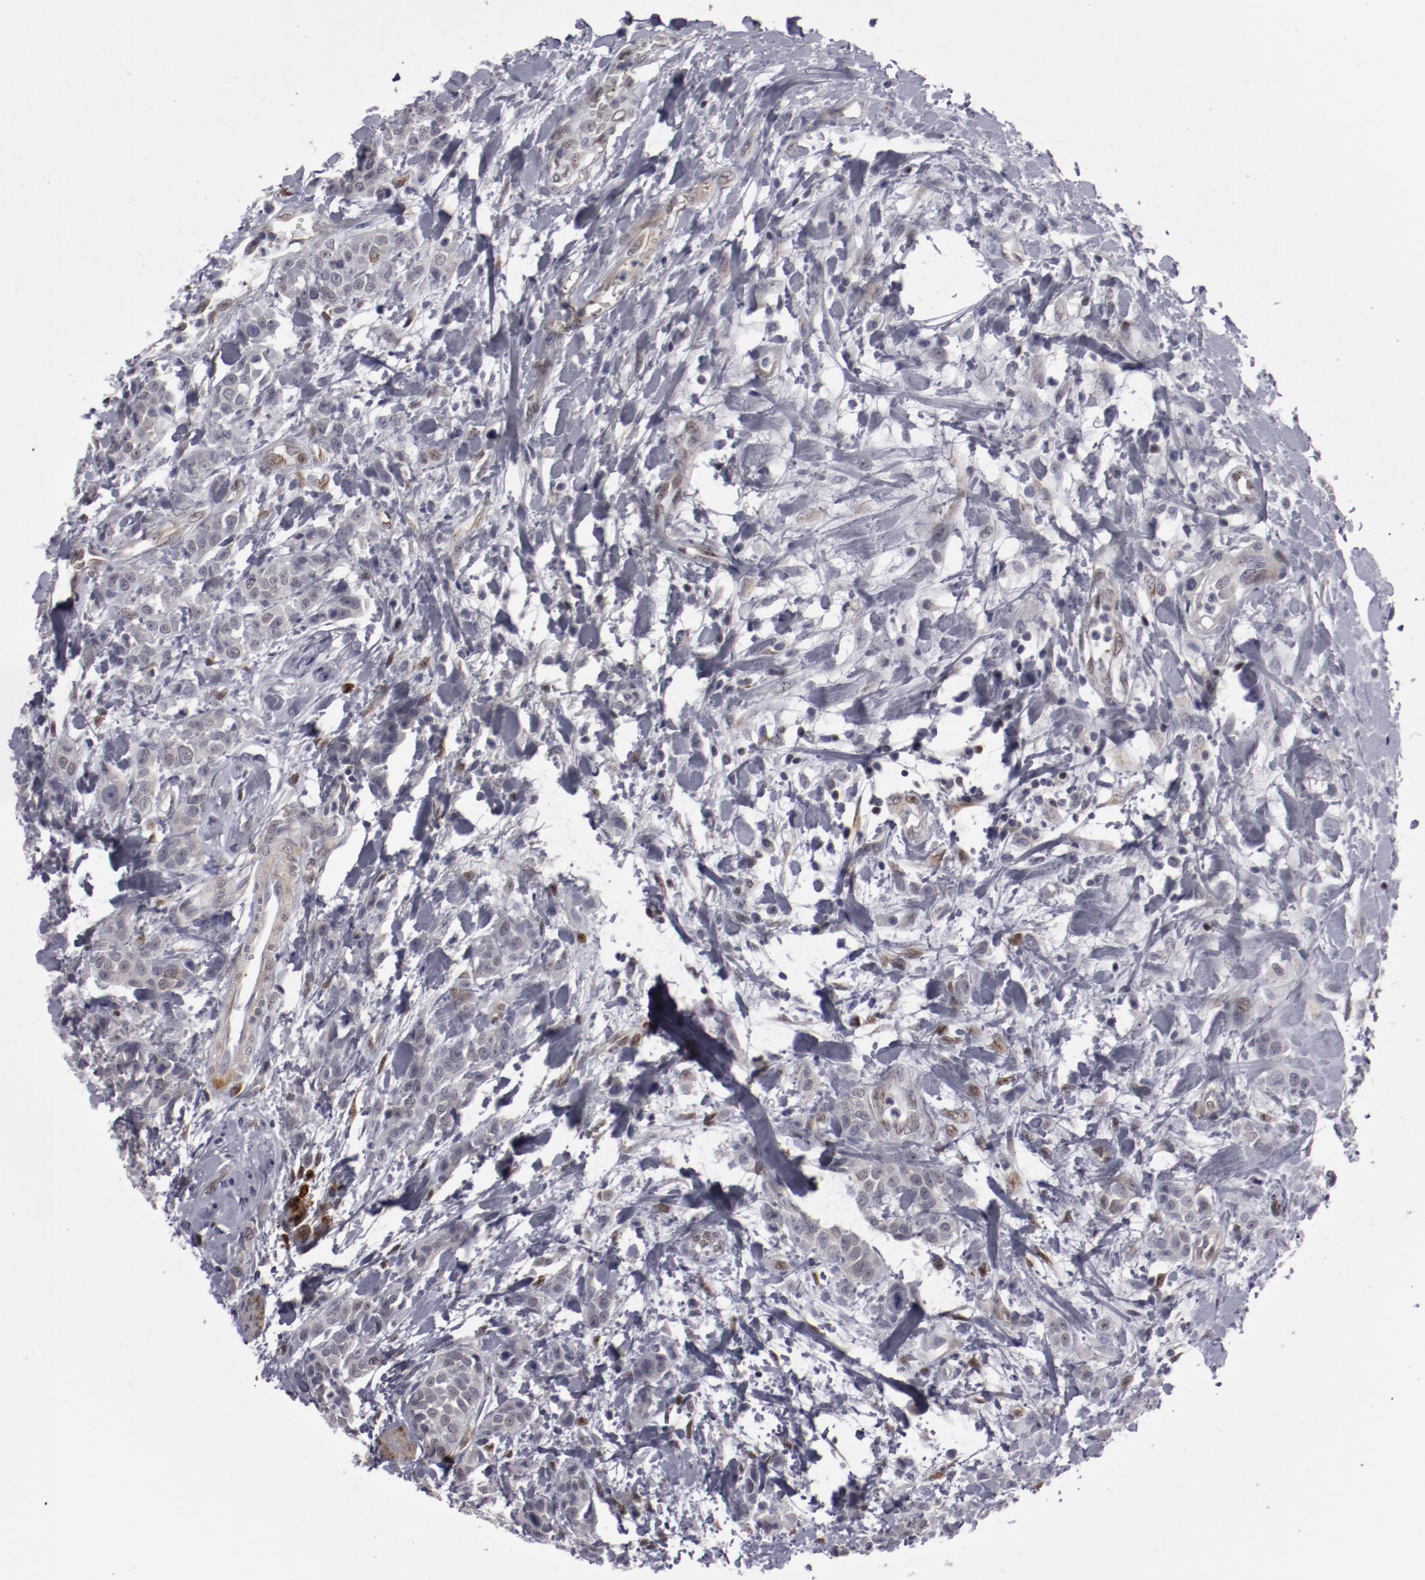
{"staining": {"intensity": "negative", "quantity": "none", "location": "none"}, "tissue": "urothelial cancer", "cell_type": "Tumor cells", "image_type": "cancer", "snomed": [{"axis": "morphology", "description": "Urothelial carcinoma, High grade"}, {"axis": "topography", "description": "Urinary bladder"}], "caption": "High power microscopy photomicrograph of an immunohistochemistry micrograph of urothelial cancer, revealing no significant expression in tumor cells. (IHC, brightfield microscopy, high magnification).", "gene": "LEF1", "patient": {"sex": "male", "age": 56}}